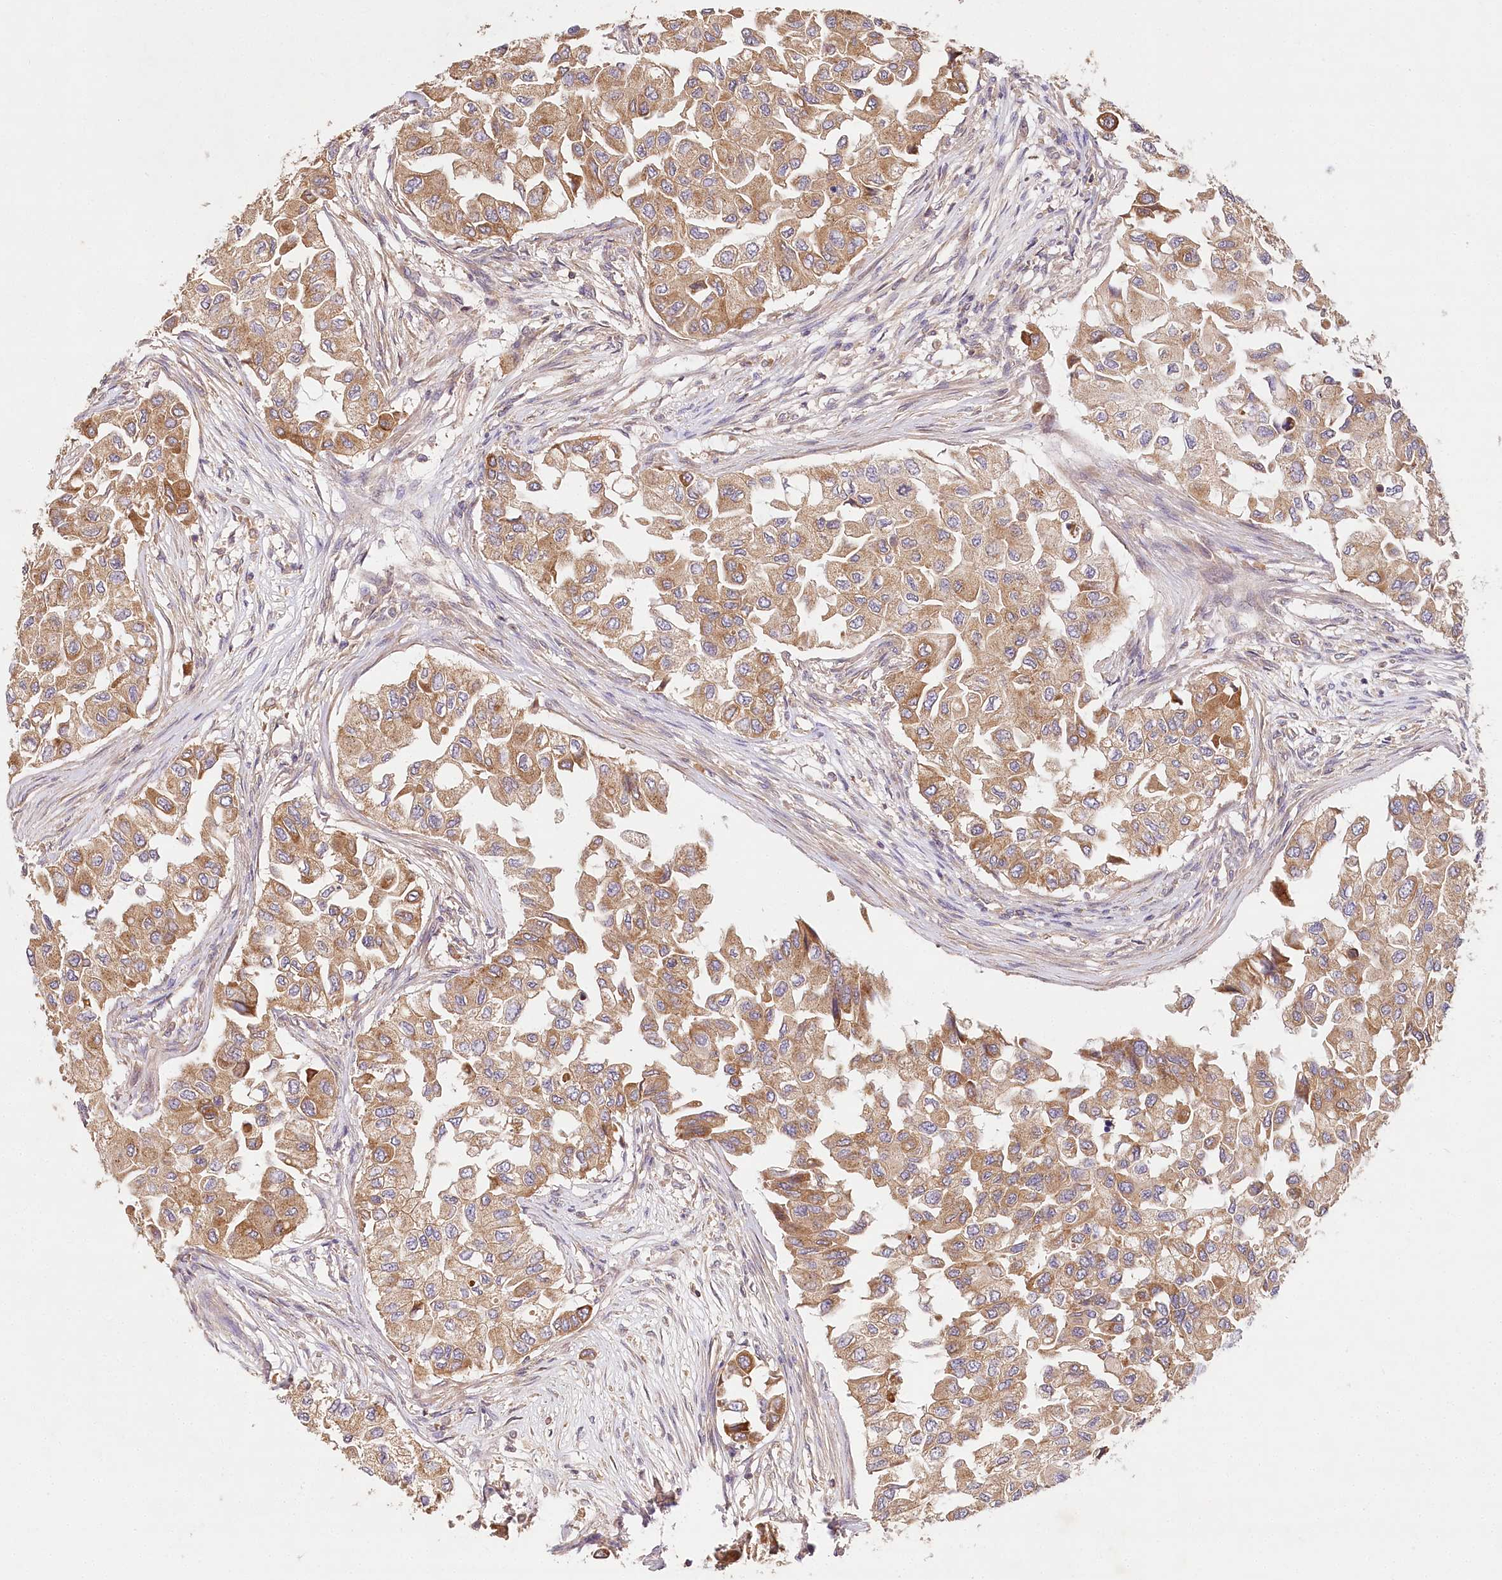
{"staining": {"intensity": "moderate", "quantity": ">75%", "location": "cytoplasmic/membranous"}, "tissue": "breast cancer", "cell_type": "Tumor cells", "image_type": "cancer", "snomed": [{"axis": "morphology", "description": "Normal tissue, NOS"}, {"axis": "morphology", "description": "Duct carcinoma"}, {"axis": "topography", "description": "Breast"}], "caption": "A brown stain shows moderate cytoplasmic/membranous expression of a protein in breast cancer tumor cells. The staining is performed using DAB (3,3'-diaminobenzidine) brown chromogen to label protein expression. The nuclei are counter-stained blue using hematoxylin.", "gene": "LSS", "patient": {"sex": "female", "age": 49}}